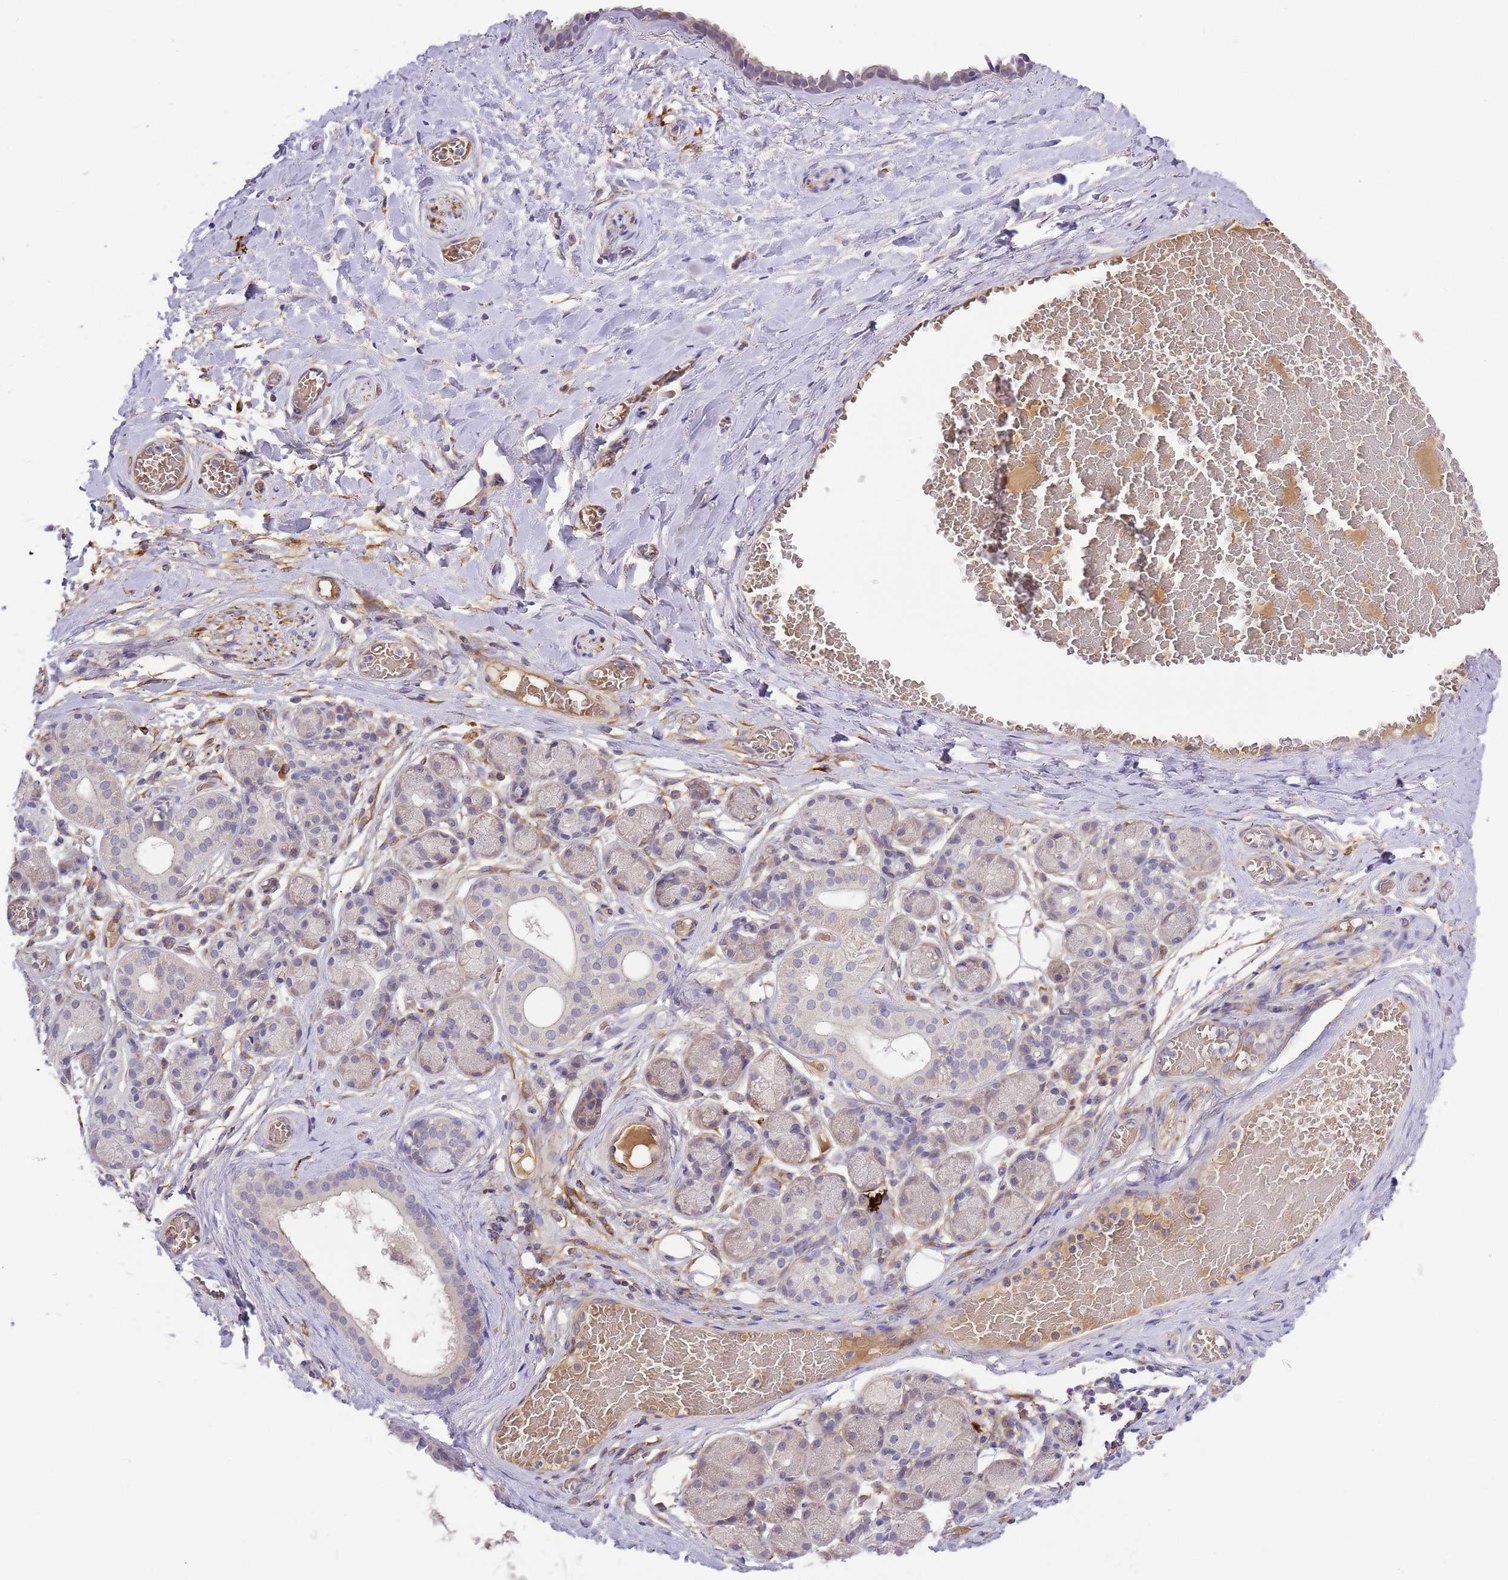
{"staining": {"intensity": "negative", "quantity": "none", "location": "none"}, "tissue": "adipose tissue", "cell_type": "Adipocytes", "image_type": "normal", "snomed": [{"axis": "morphology", "description": "Normal tissue, NOS"}, {"axis": "topography", "description": "Salivary gland"}, {"axis": "topography", "description": "Peripheral nerve tissue"}], "caption": "Human adipose tissue stained for a protein using IHC displays no expression in adipocytes.", "gene": "RFK", "patient": {"sex": "male", "age": 62}}